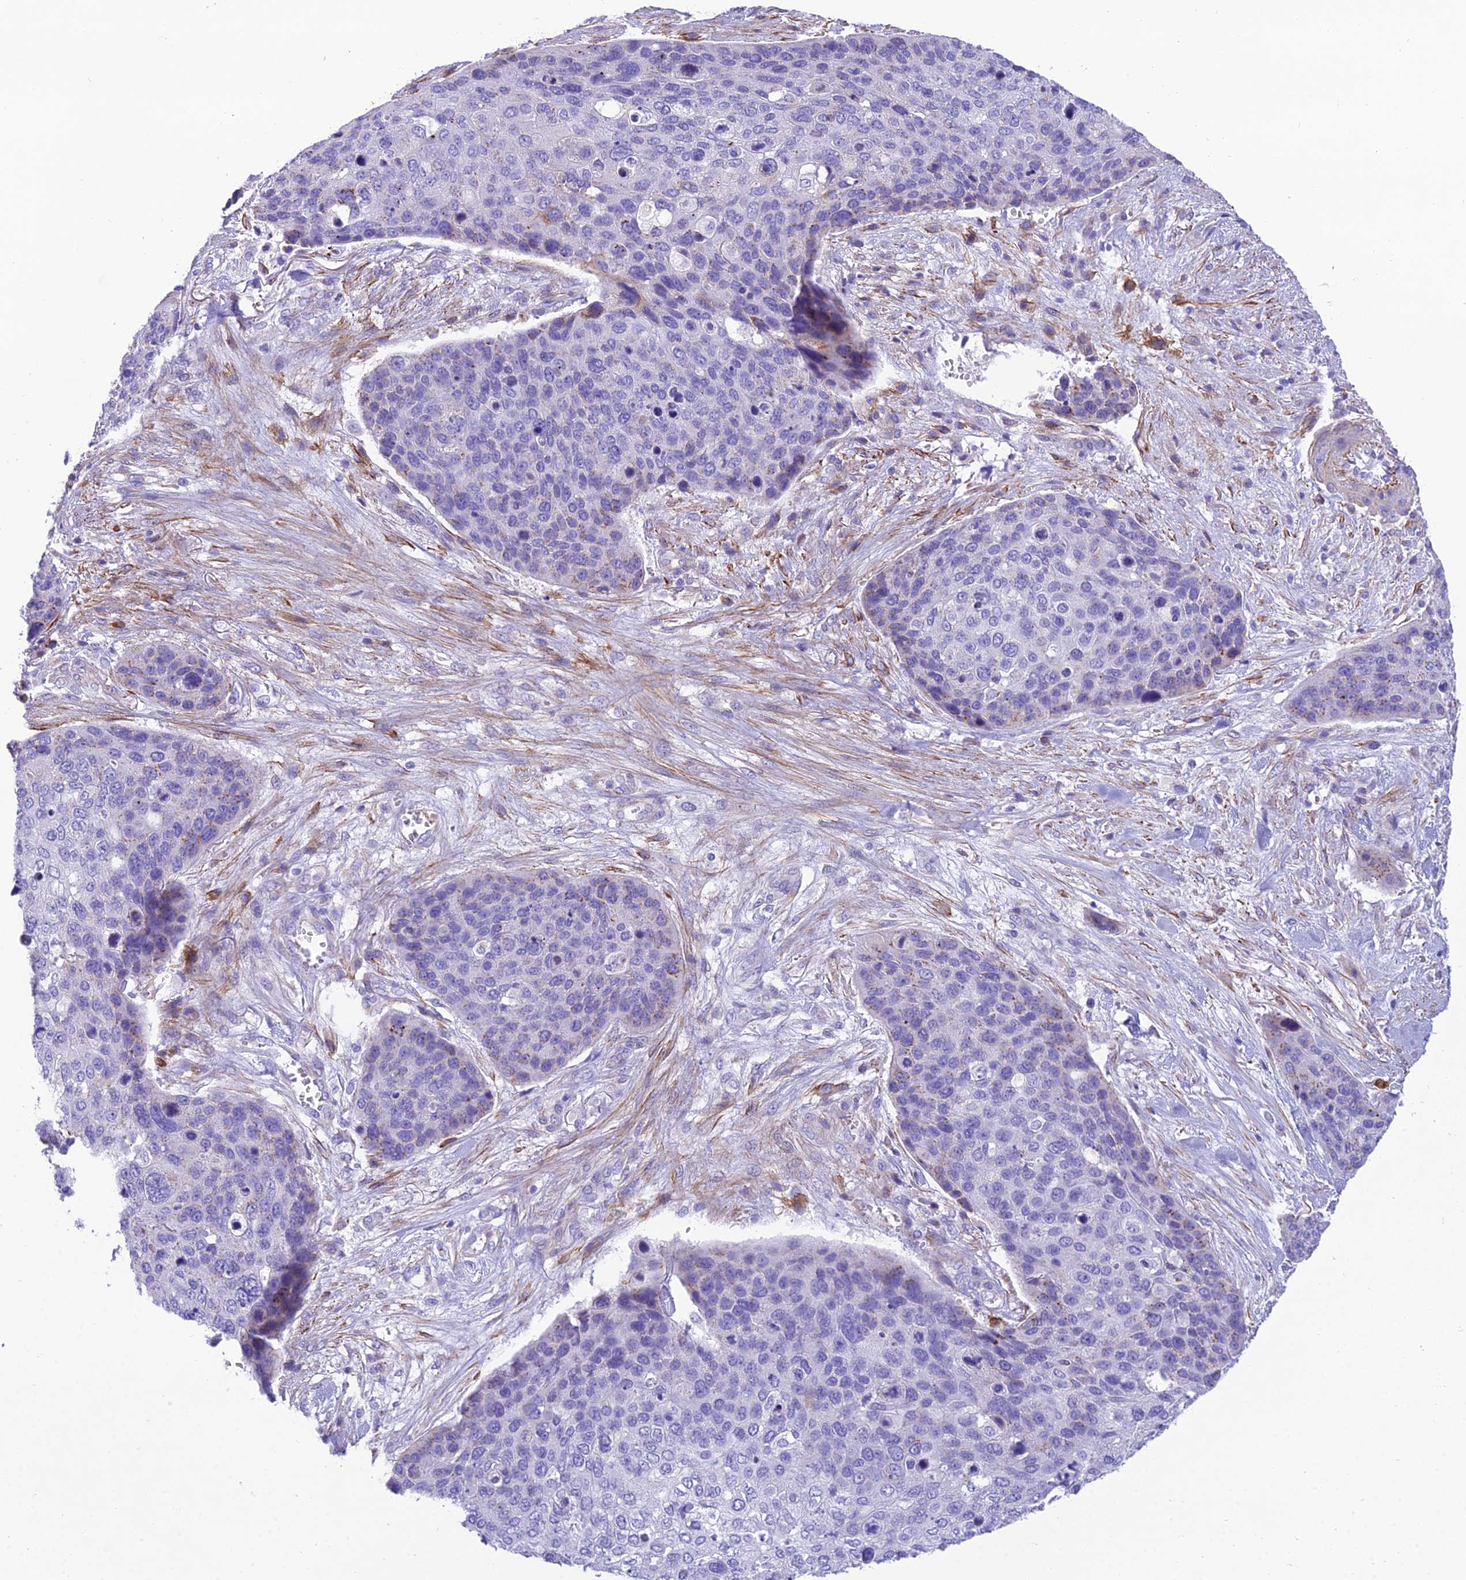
{"staining": {"intensity": "negative", "quantity": "none", "location": "none"}, "tissue": "skin cancer", "cell_type": "Tumor cells", "image_type": "cancer", "snomed": [{"axis": "morphology", "description": "Basal cell carcinoma"}, {"axis": "topography", "description": "Skin"}], "caption": "High power microscopy histopathology image of an IHC photomicrograph of skin cancer, revealing no significant positivity in tumor cells.", "gene": "GFRA1", "patient": {"sex": "female", "age": 74}}